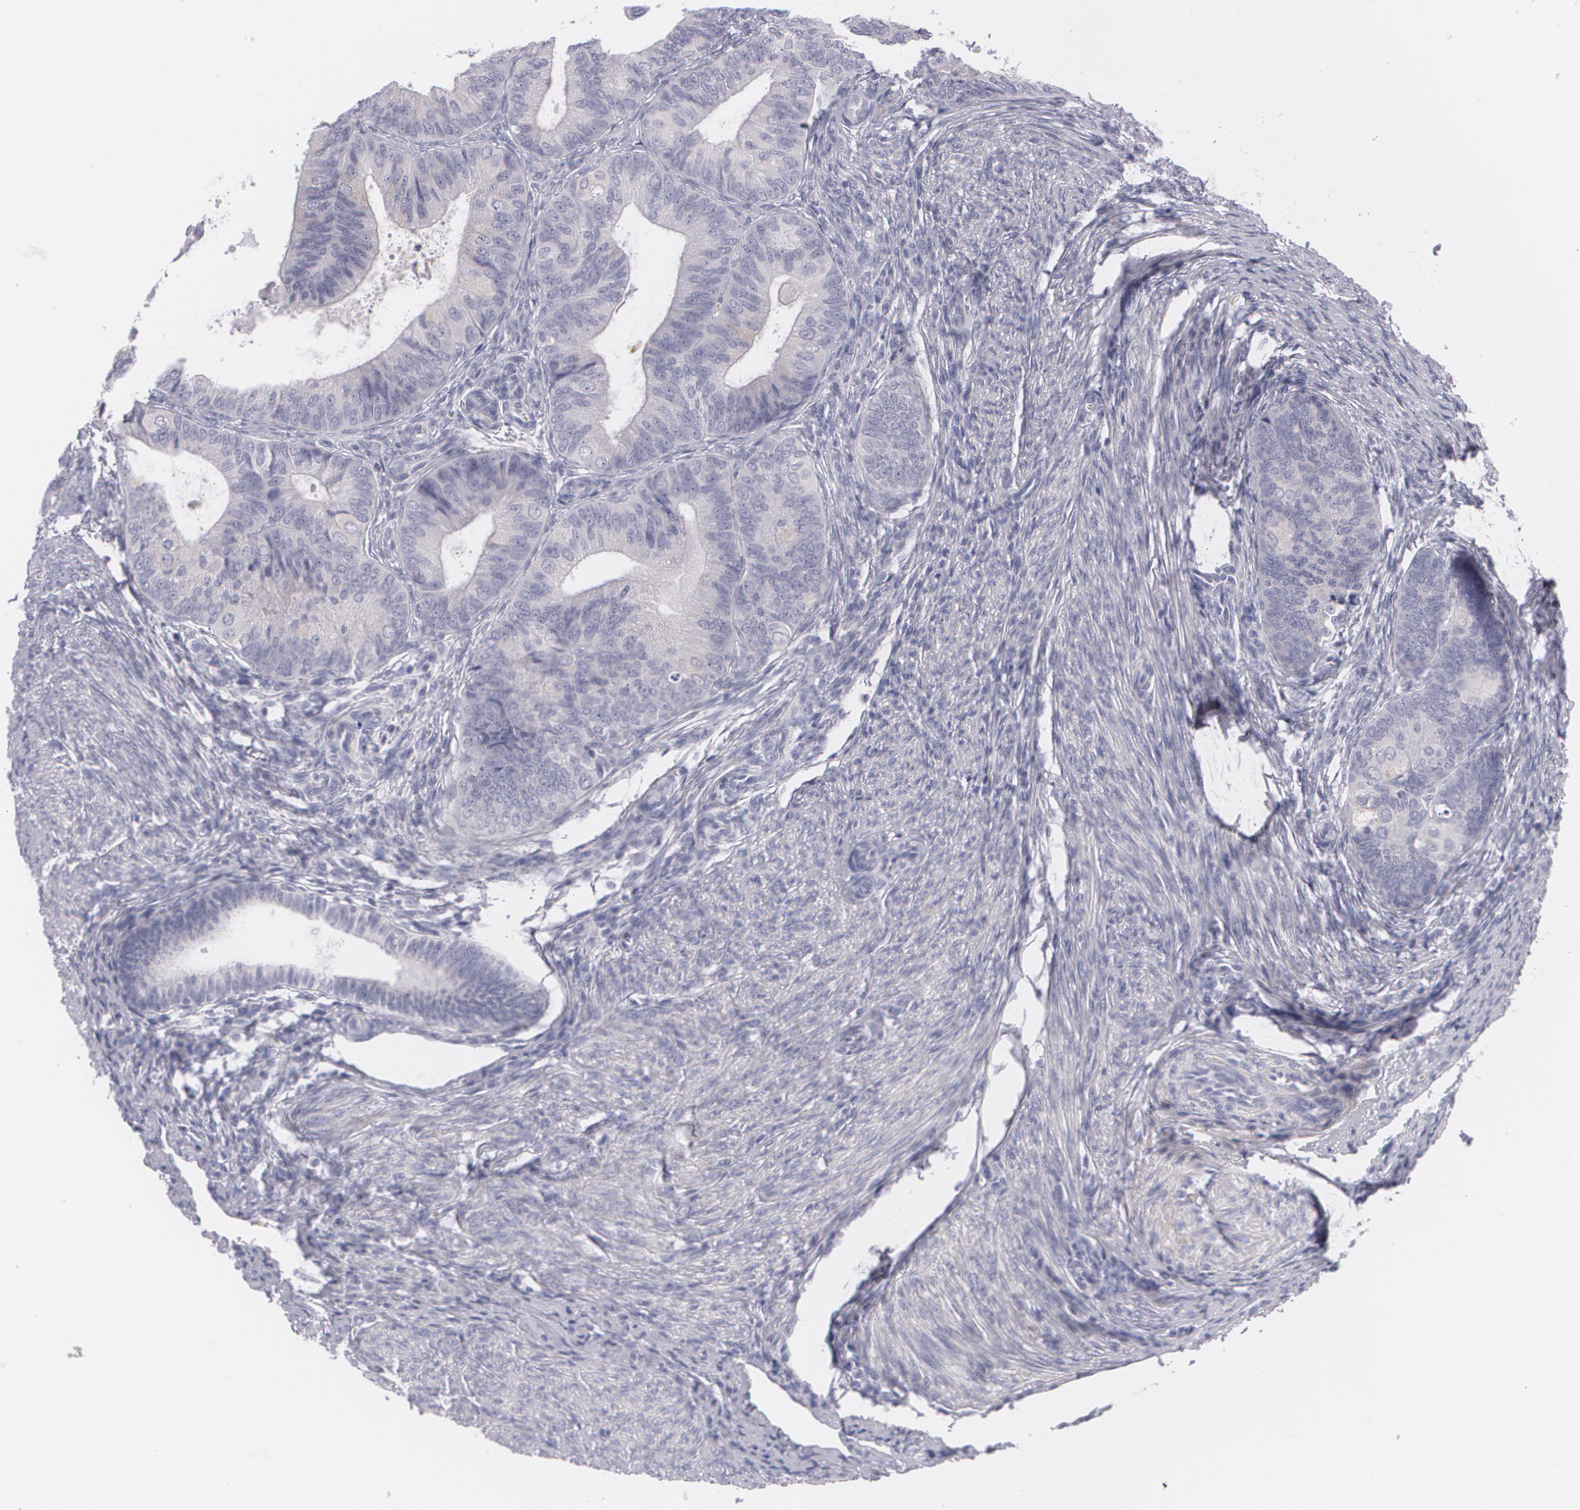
{"staining": {"intensity": "negative", "quantity": "none", "location": "none"}, "tissue": "endometrial cancer", "cell_type": "Tumor cells", "image_type": "cancer", "snomed": [{"axis": "morphology", "description": "Adenocarcinoma, NOS"}, {"axis": "topography", "description": "Endometrium"}], "caption": "Tumor cells show no significant expression in endometrial adenocarcinoma. The staining was performed using DAB (3,3'-diaminobenzidine) to visualize the protein expression in brown, while the nuclei were stained in blue with hematoxylin (Magnification: 20x).", "gene": "FAM181A", "patient": {"sex": "female", "age": 63}}